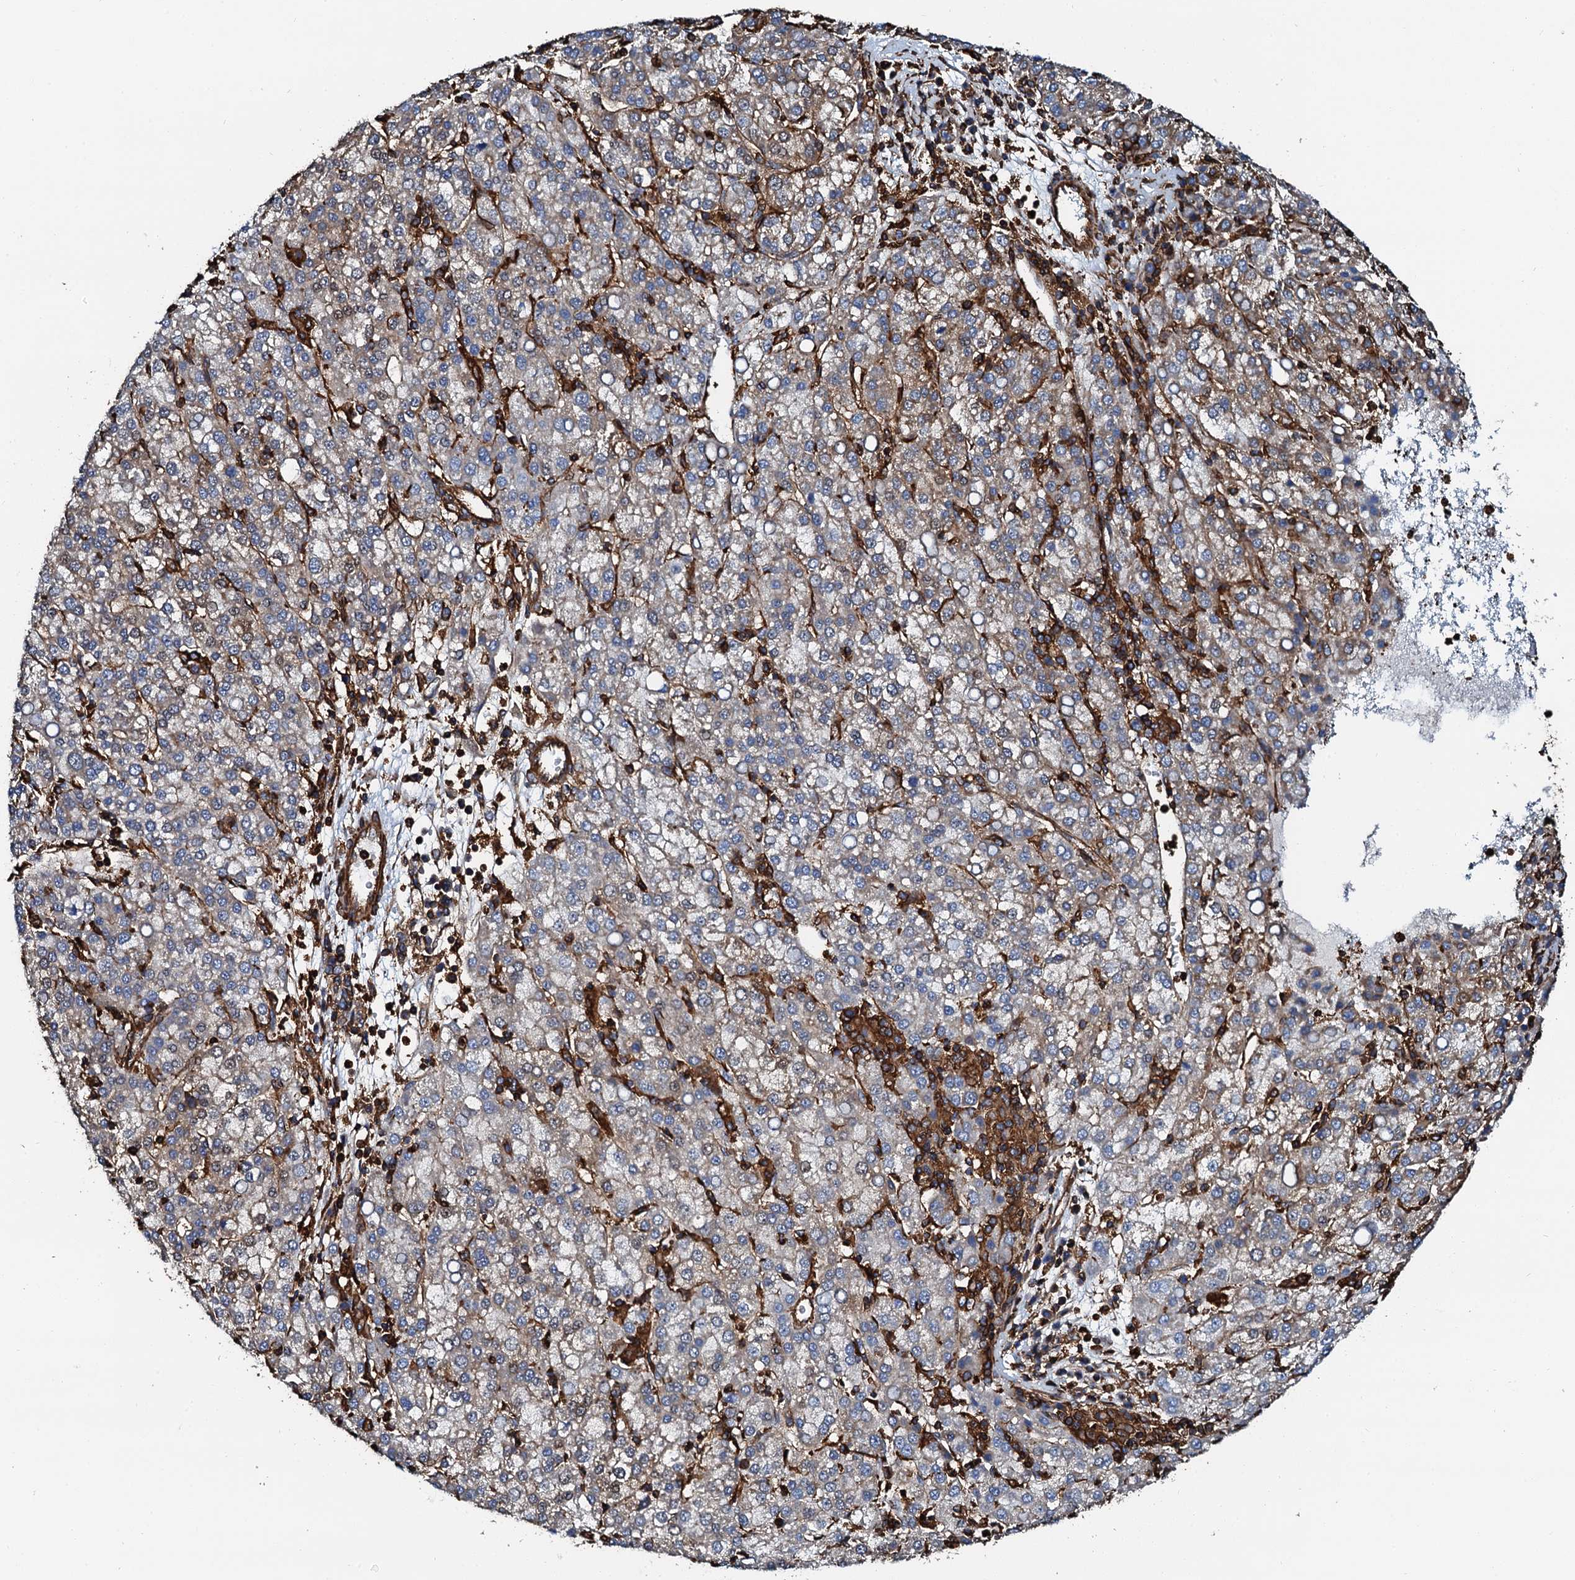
{"staining": {"intensity": "weak", "quantity": "<25%", "location": "cytoplasmic/membranous"}, "tissue": "liver cancer", "cell_type": "Tumor cells", "image_type": "cancer", "snomed": [{"axis": "morphology", "description": "Carcinoma, Hepatocellular, NOS"}, {"axis": "topography", "description": "Liver"}], "caption": "This image is of hepatocellular carcinoma (liver) stained with immunohistochemistry to label a protein in brown with the nuclei are counter-stained blue. There is no expression in tumor cells.", "gene": "INTS10", "patient": {"sex": "female", "age": 58}}